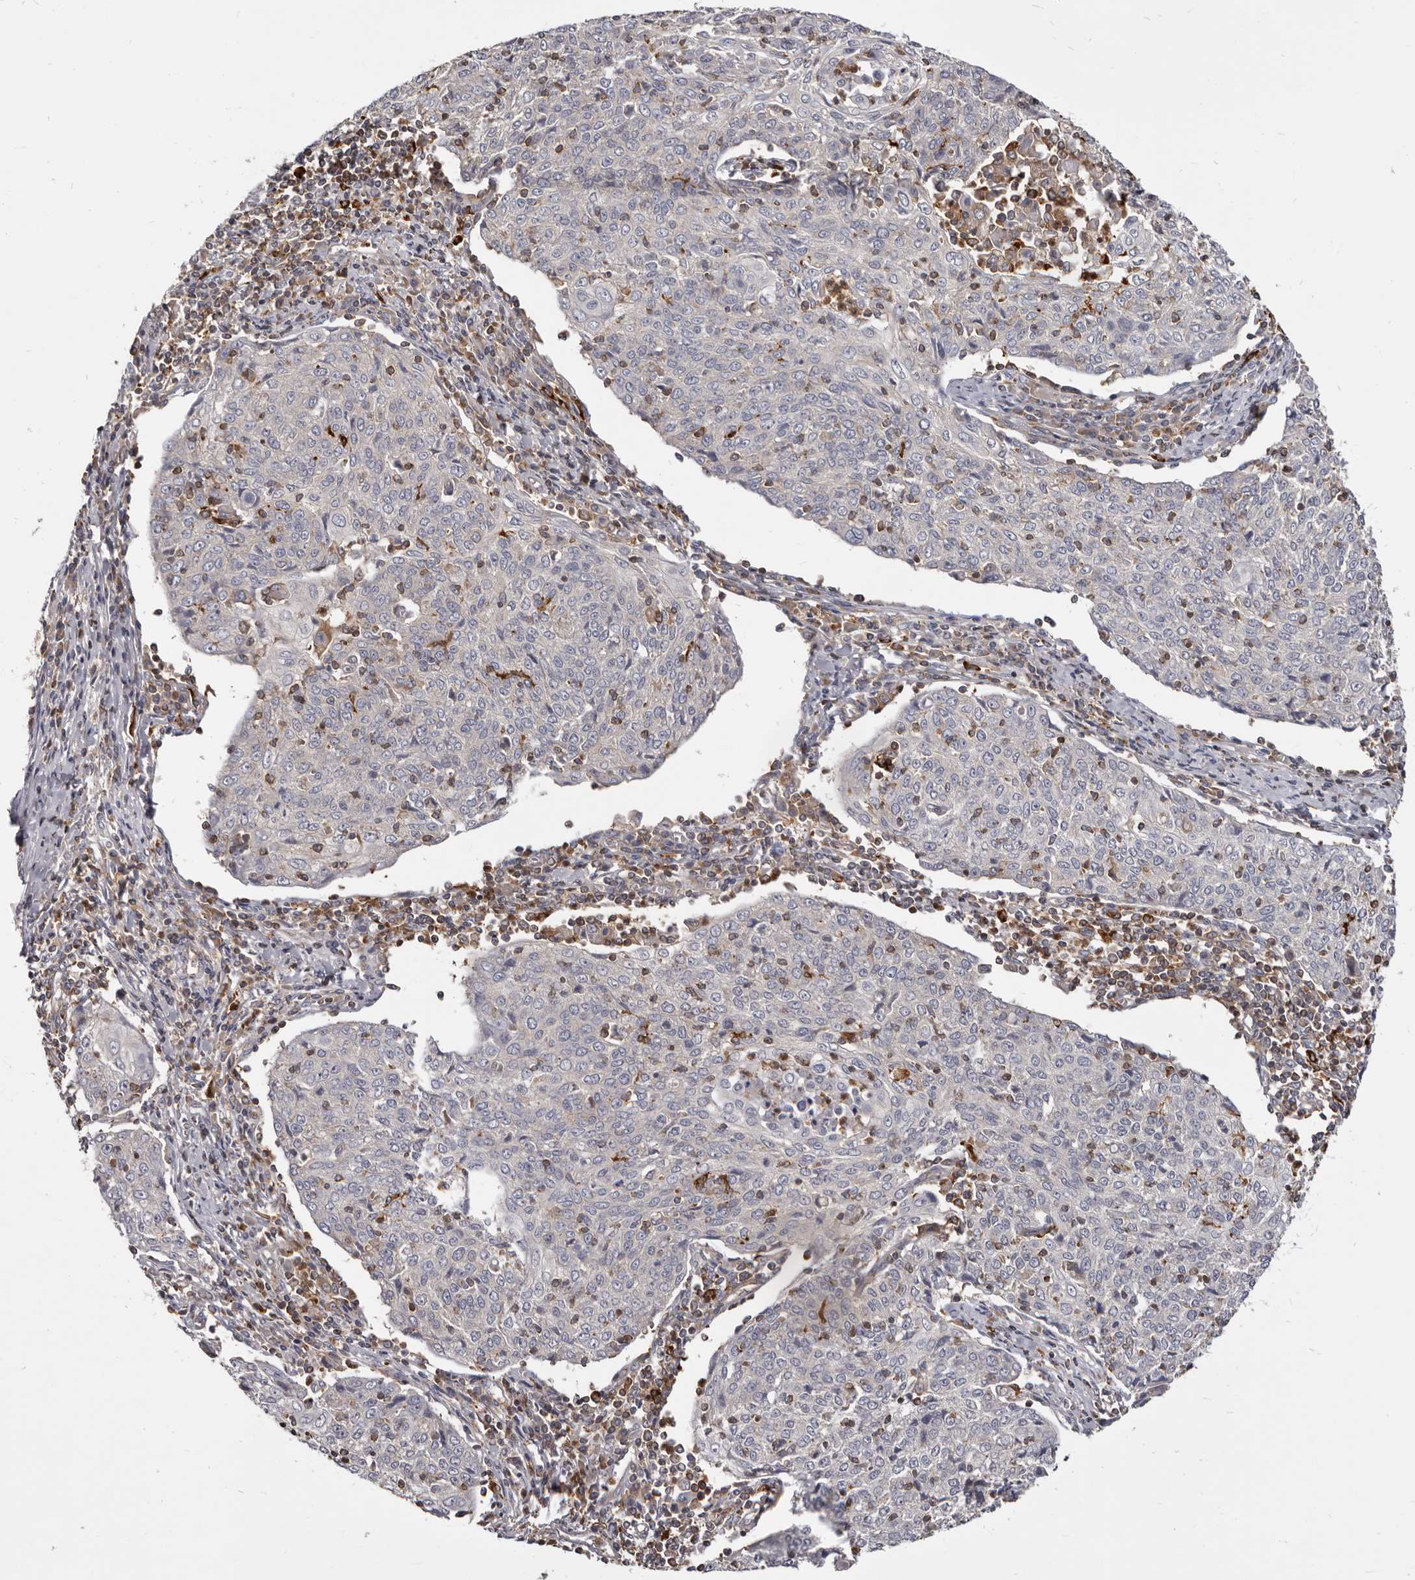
{"staining": {"intensity": "negative", "quantity": "none", "location": "none"}, "tissue": "cervical cancer", "cell_type": "Tumor cells", "image_type": "cancer", "snomed": [{"axis": "morphology", "description": "Squamous cell carcinoma, NOS"}, {"axis": "topography", "description": "Cervix"}], "caption": "Protein analysis of cervical cancer reveals no significant expression in tumor cells. (Stains: DAB (3,3'-diaminobenzidine) immunohistochemistry with hematoxylin counter stain, Microscopy: brightfield microscopy at high magnification).", "gene": "CBL", "patient": {"sex": "female", "age": 48}}